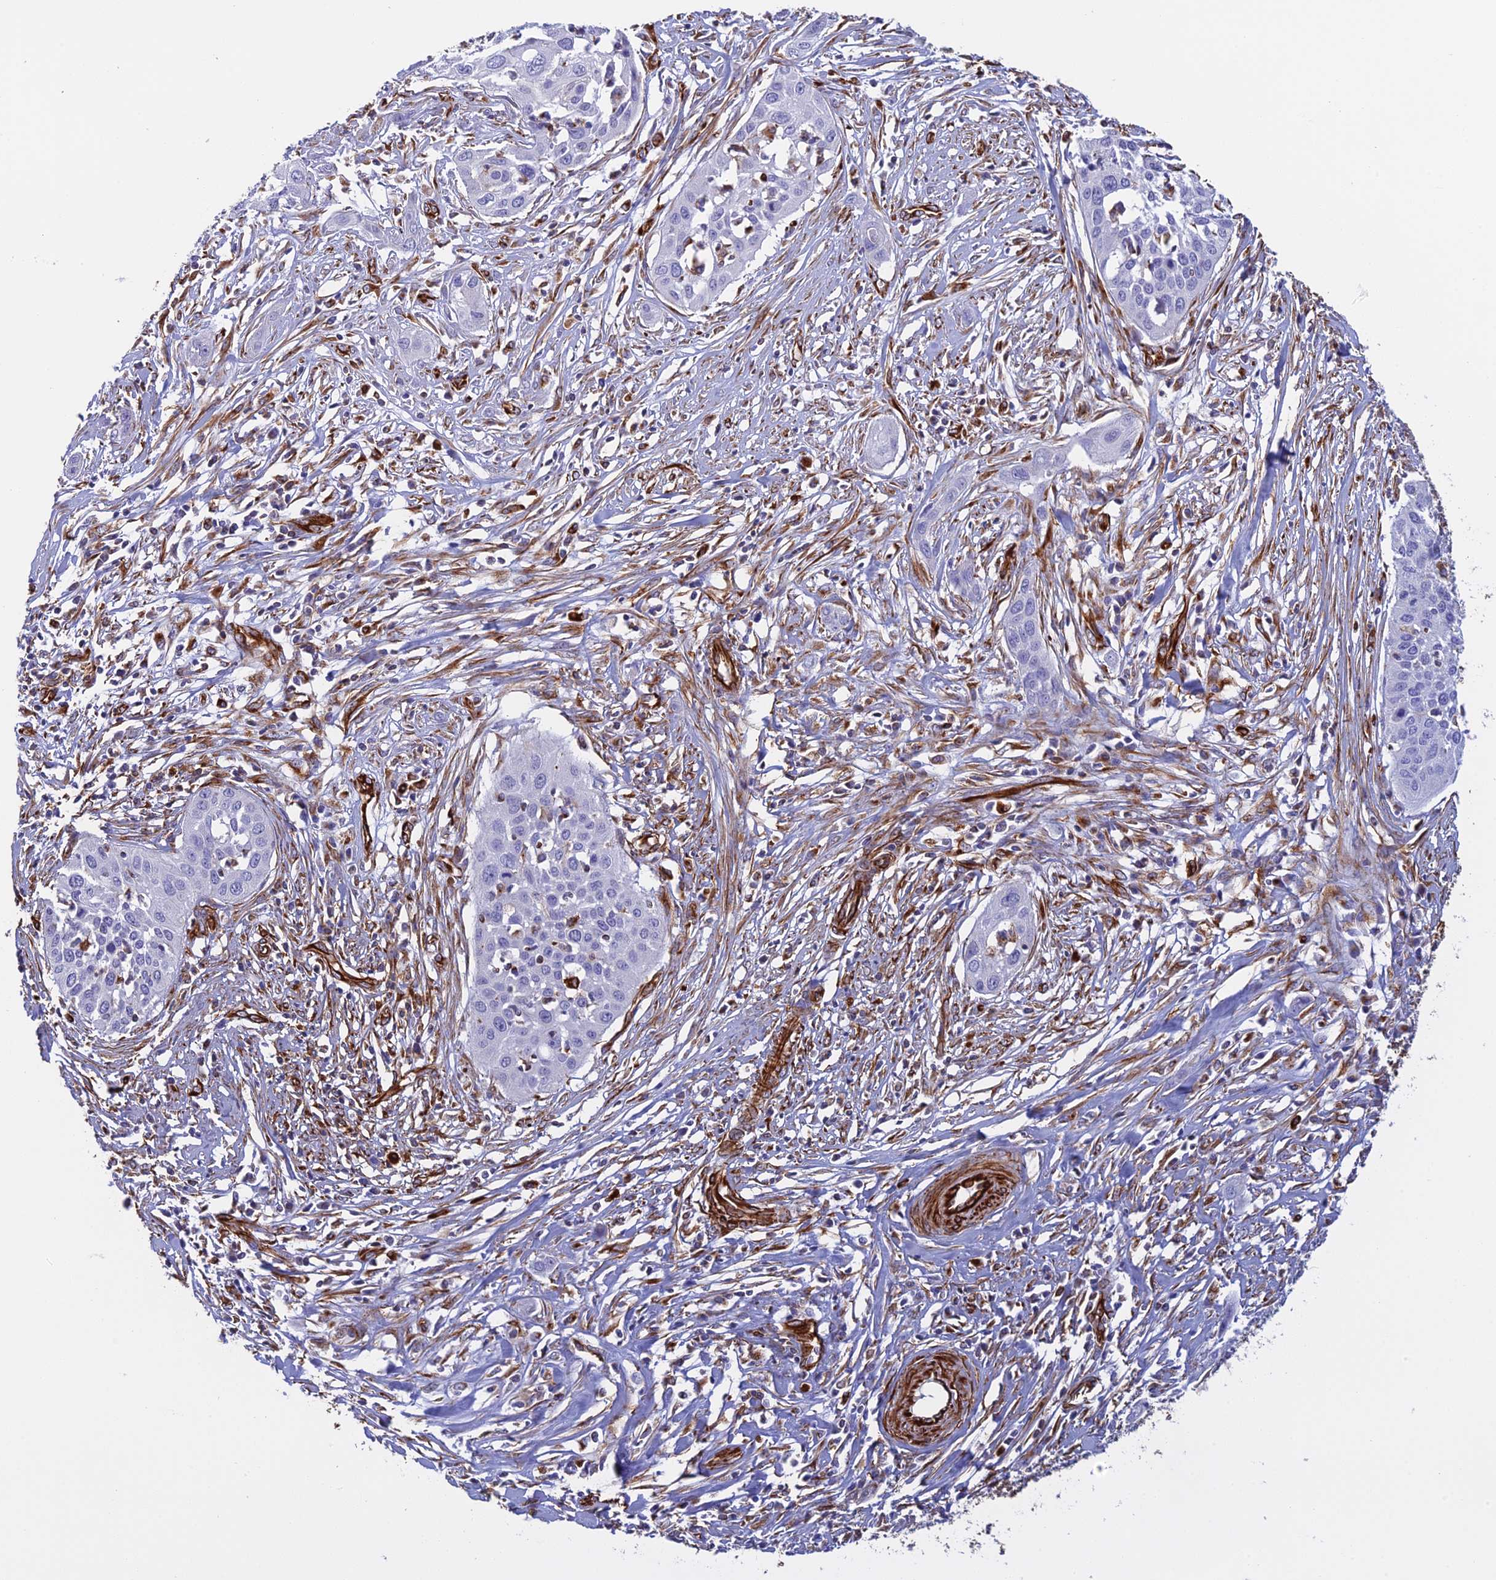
{"staining": {"intensity": "negative", "quantity": "none", "location": "none"}, "tissue": "cervical cancer", "cell_type": "Tumor cells", "image_type": "cancer", "snomed": [{"axis": "morphology", "description": "Squamous cell carcinoma, NOS"}, {"axis": "topography", "description": "Cervix"}], "caption": "Protein analysis of cervical cancer (squamous cell carcinoma) exhibits no significant positivity in tumor cells.", "gene": "FBXL20", "patient": {"sex": "female", "age": 34}}